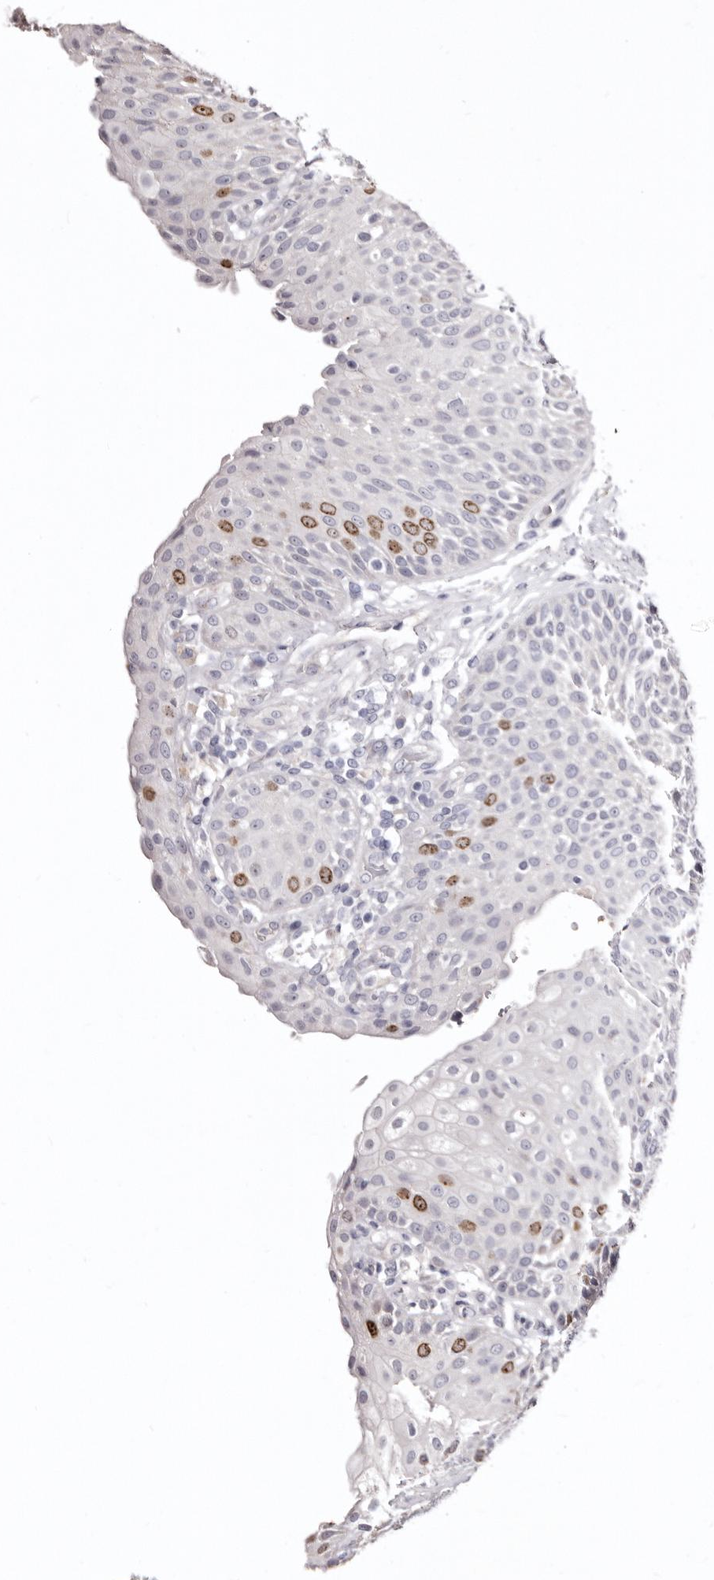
{"staining": {"intensity": "moderate", "quantity": "<25%", "location": "nuclear"}, "tissue": "urinary bladder", "cell_type": "Urothelial cells", "image_type": "normal", "snomed": [{"axis": "morphology", "description": "Normal tissue, NOS"}, {"axis": "topography", "description": "Urinary bladder"}], "caption": "Immunohistochemical staining of benign urinary bladder shows low levels of moderate nuclear staining in about <25% of urothelial cells. The staining was performed using DAB (3,3'-diaminobenzidine) to visualize the protein expression in brown, while the nuclei were stained in blue with hematoxylin (Magnification: 20x).", "gene": "CDCA8", "patient": {"sex": "female", "age": 62}}